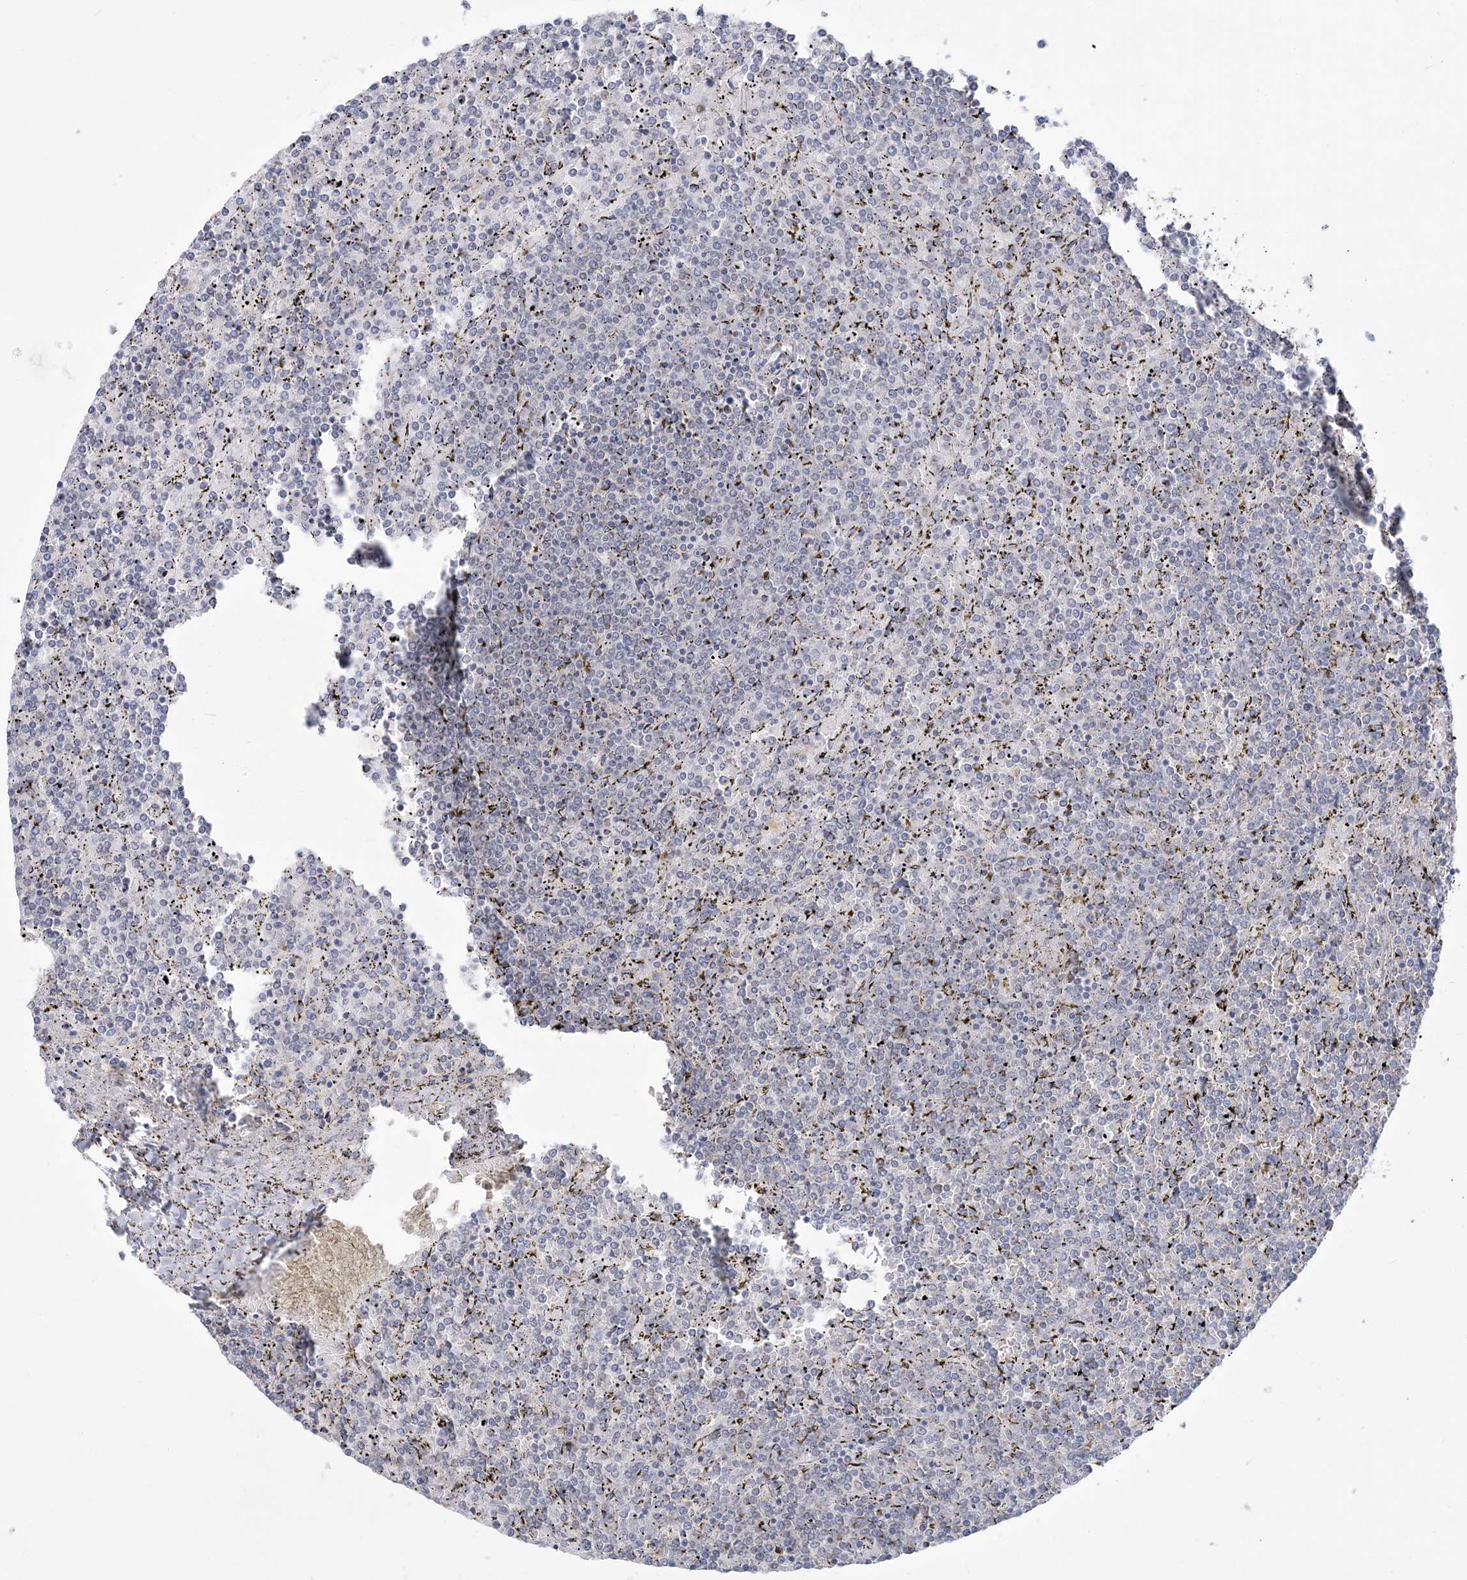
{"staining": {"intensity": "negative", "quantity": "none", "location": "none"}, "tissue": "lymphoma", "cell_type": "Tumor cells", "image_type": "cancer", "snomed": [{"axis": "morphology", "description": "Malignant lymphoma, non-Hodgkin's type, Low grade"}, {"axis": "topography", "description": "Spleen"}], "caption": "The histopathology image exhibits no significant staining in tumor cells of malignant lymphoma, non-Hodgkin's type (low-grade).", "gene": "ANKS1A", "patient": {"sex": "female", "age": 19}}